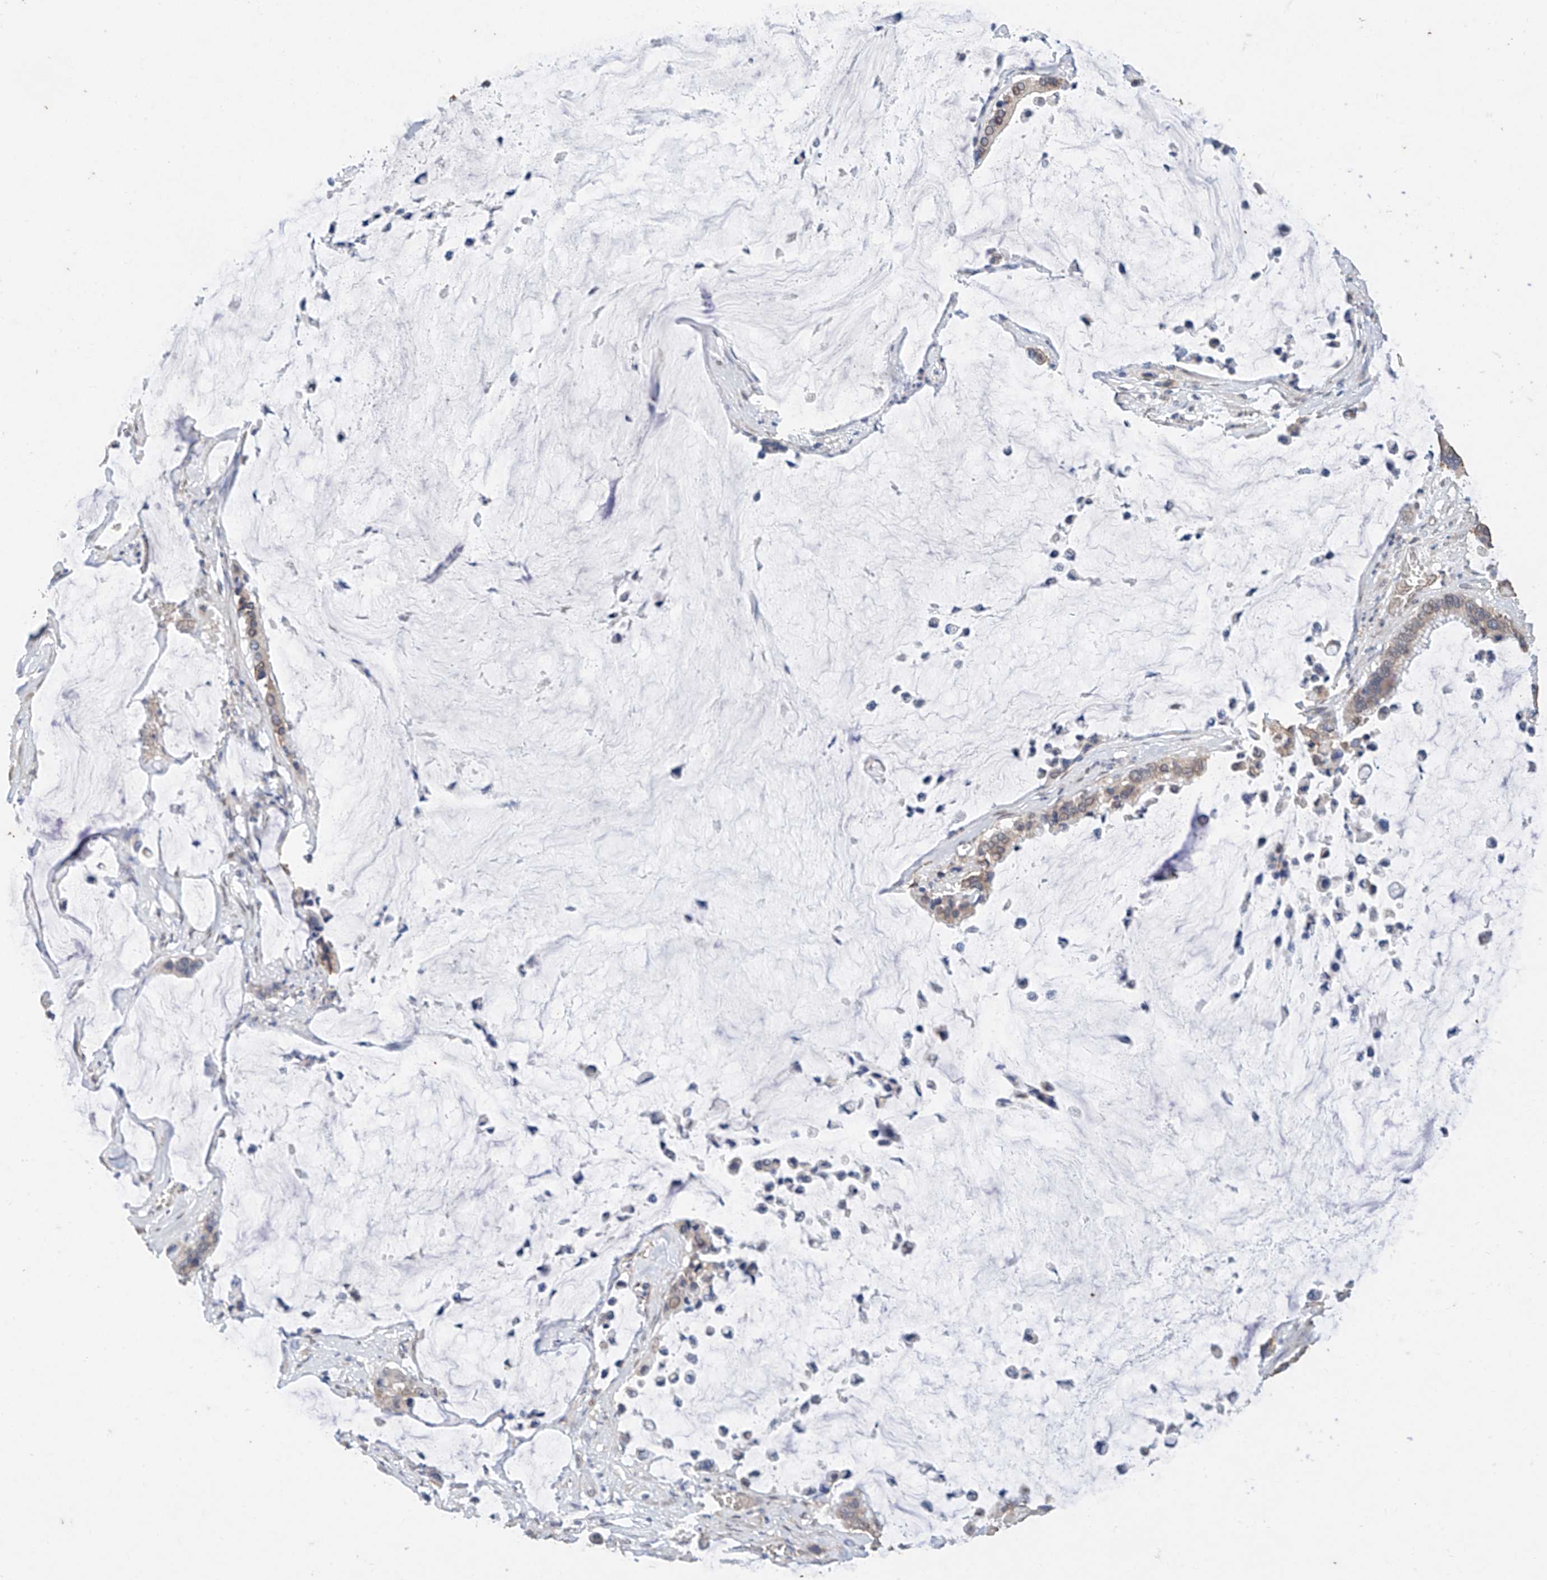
{"staining": {"intensity": "negative", "quantity": "none", "location": "none"}, "tissue": "pancreatic cancer", "cell_type": "Tumor cells", "image_type": "cancer", "snomed": [{"axis": "morphology", "description": "Adenocarcinoma, NOS"}, {"axis": "topography", "description": "Pancreas"}], "caption": "IHC of human pancreatic cancer exhibits no expression in tumor cells. Nuclei are stained in blue.", "gene": "CERS4", "patient": {"sex": "male", "age": 41}}